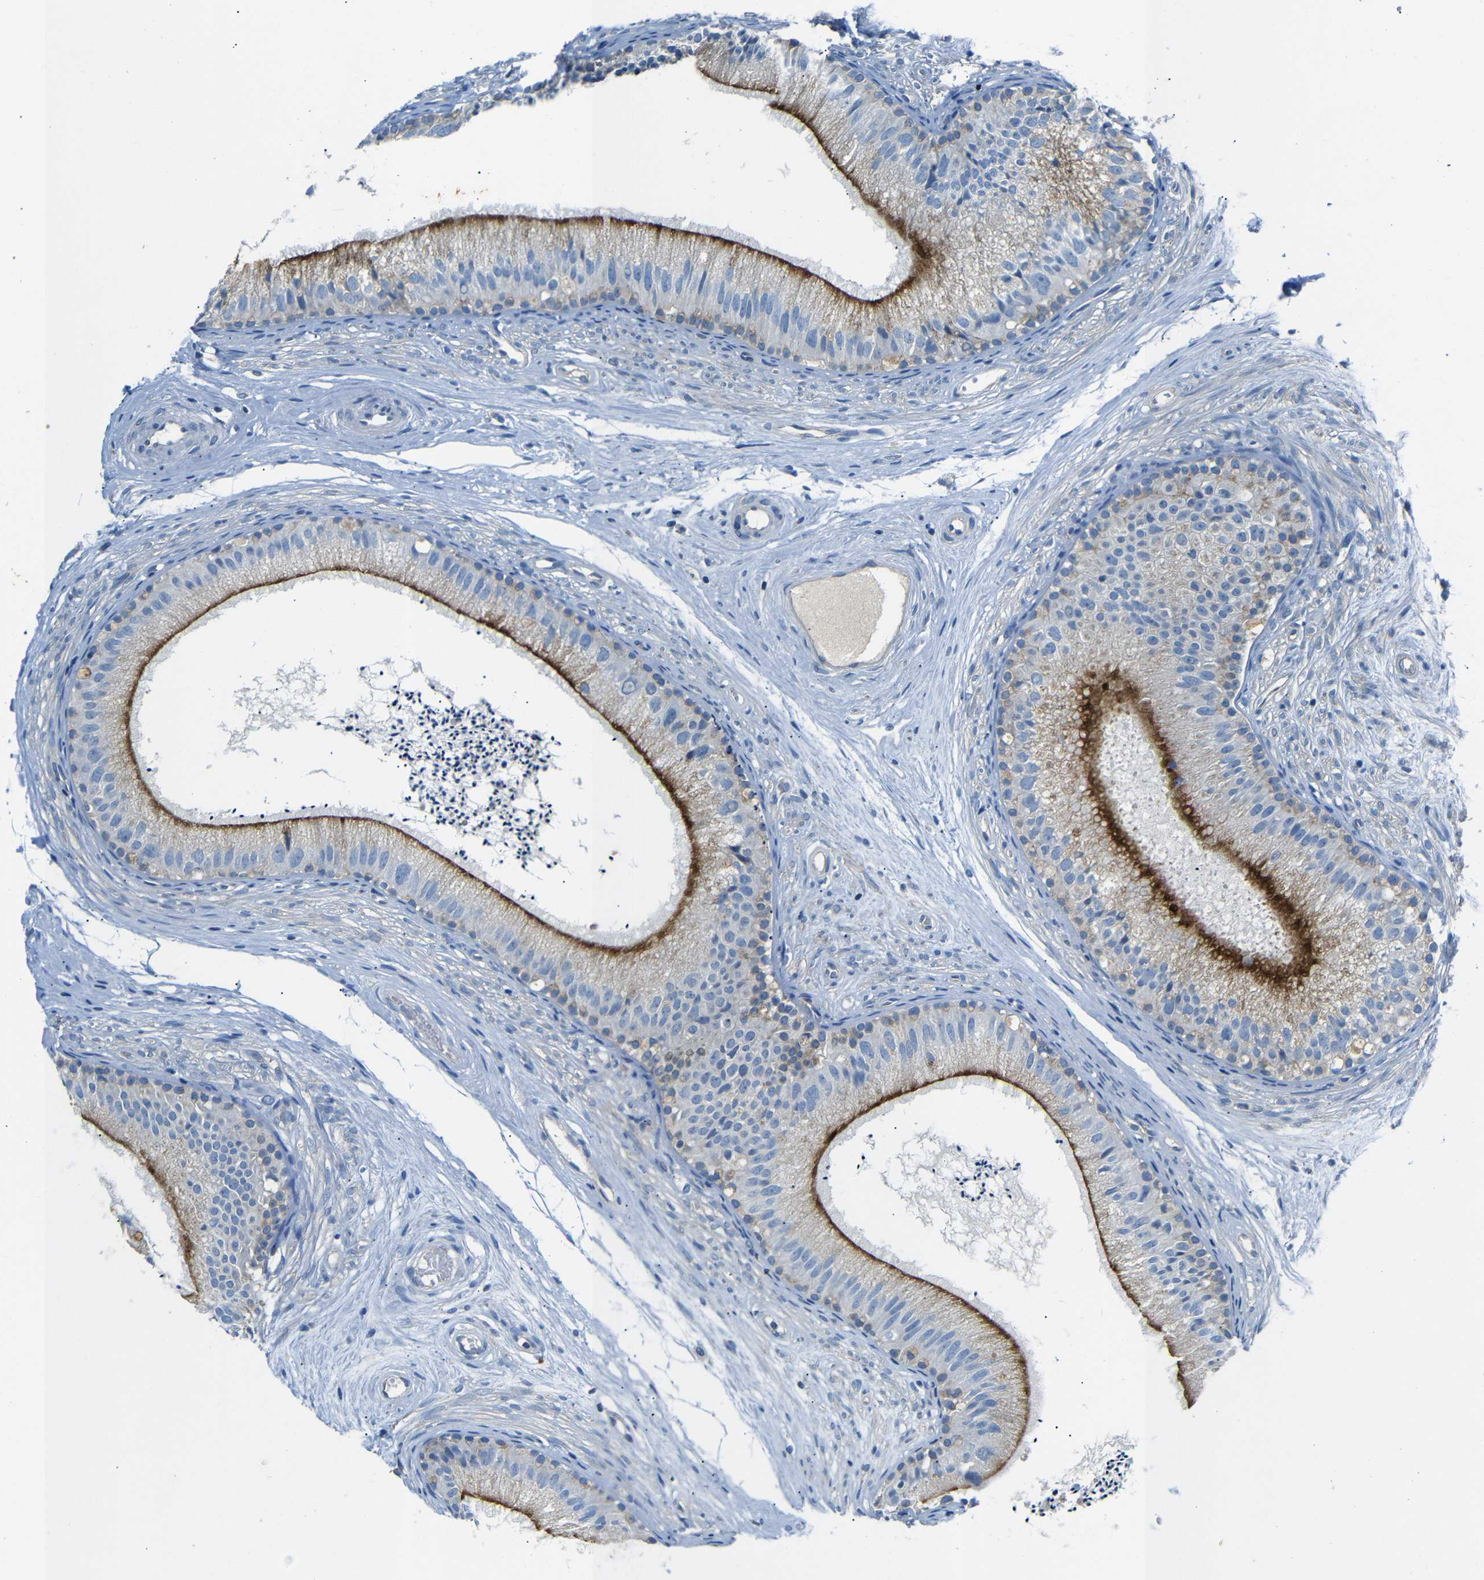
{"staining": {"intensity": "moderate", "quantity": ">75%", "location": "cytoplasmic/membranous"}, "tissue": "epididymis", "cell_type": "Glandular cells", "image_type": "normal", "snomed": [{"axis": "morphology", "description": "Normal tissue, NOS"}, {"axis": "topography", "description": "Epididymis"}], "caption": "The image displays staining of benign epididymis, revealing moderate cytoplasmic/membranous protein positivity (brown color) within glandular cells. (Brightfield microscopy of DAB IHC at high magnification).", "gene": "DCP1A", "patient": {"sex": "male", "age": 56}}